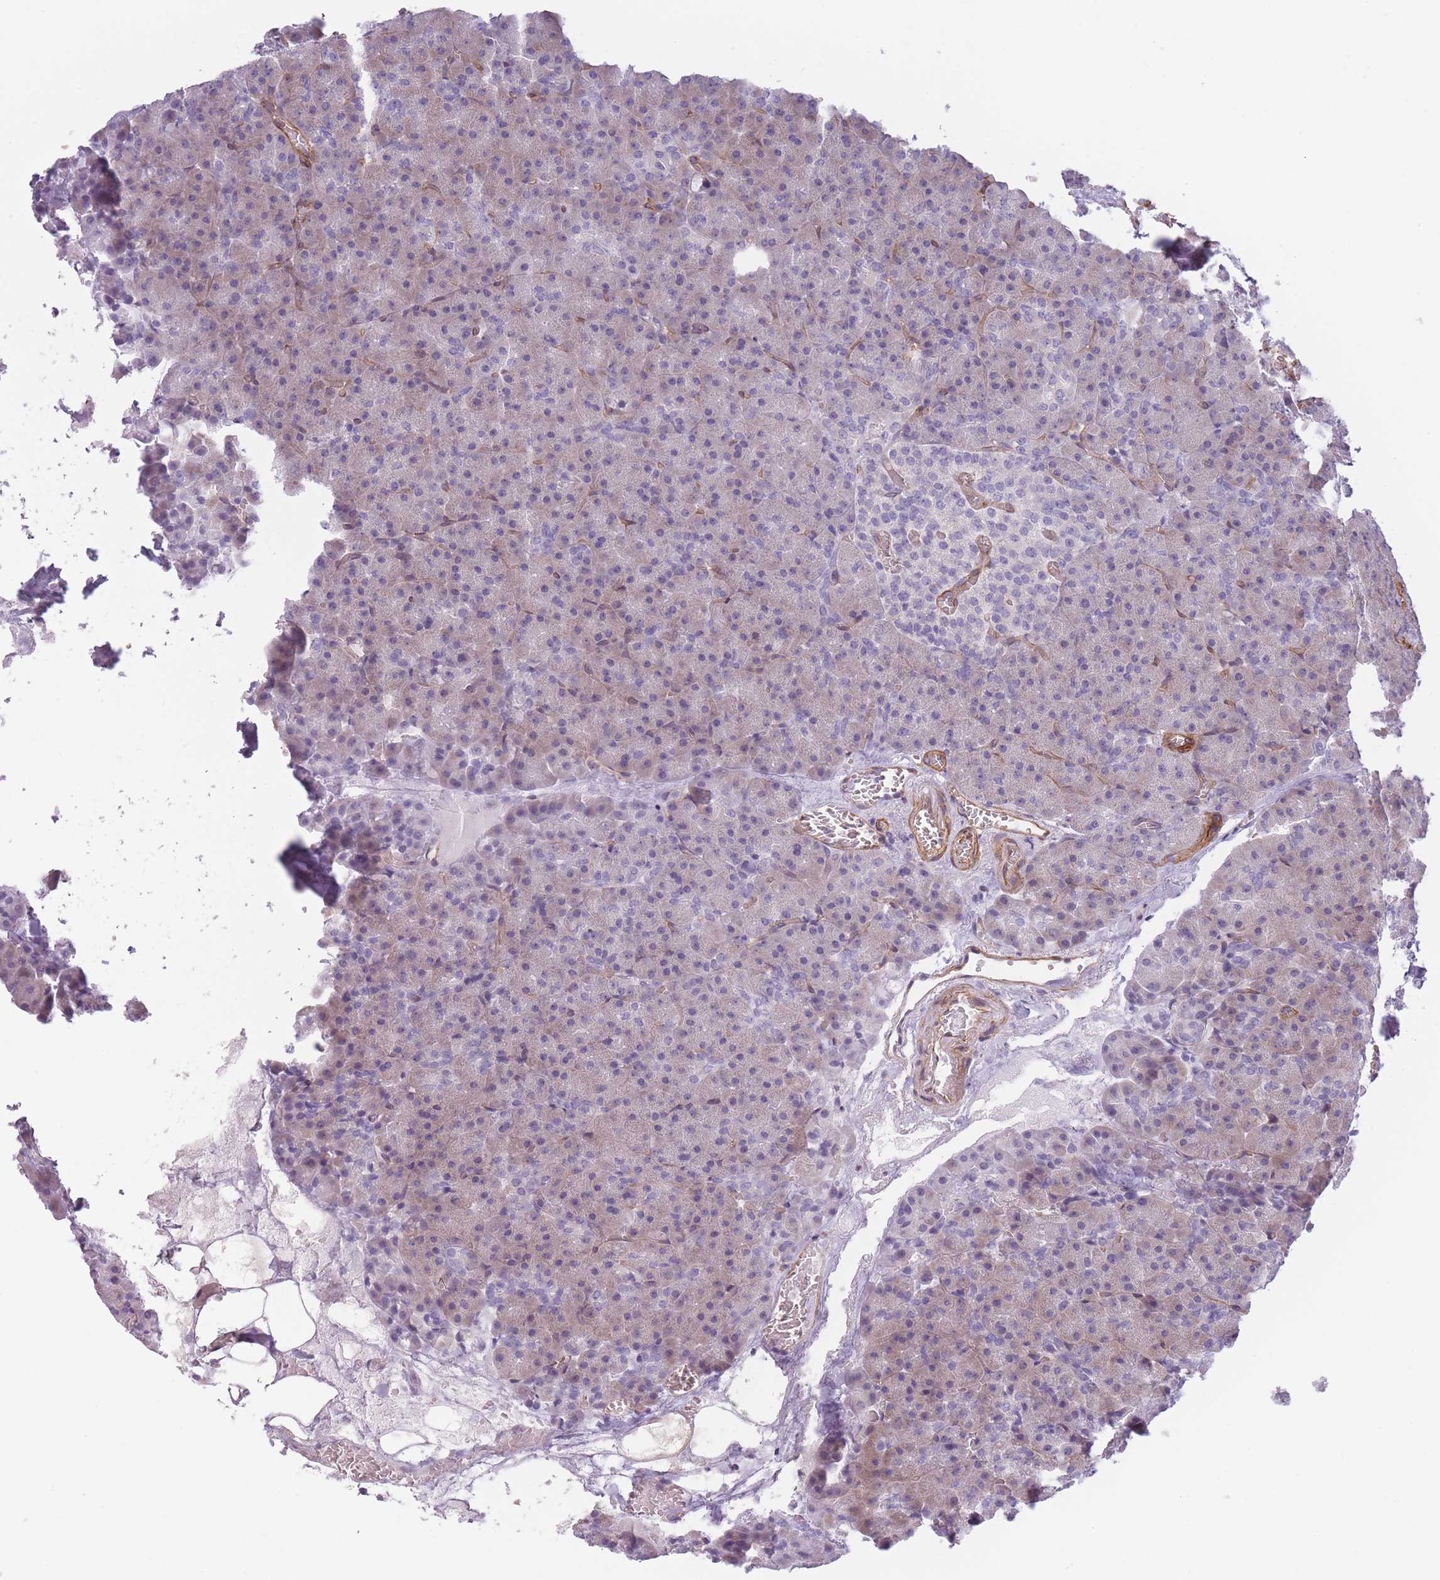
{"staining": {"intensity": "weak", "quantity": "25%-75%", "location": "cytoplasmic/membranous"}, "tissue": "pancreas", "cell_type": "Exocrine glandular cells", "image_type": "normal", "snomed": [{"axis": "morphology", "description": "Normal tissue, NOS"}, {"axis": "topography", "description": "Pancreas"}], "caption": "Human pancreas stained for a protein (brown) shows weak cytoplasmic/membranous positive staining in about 25%-75% of exocrine glandular cells.", "gene": "OR6B2", "patient": {"sex": "female", "age": 74}}